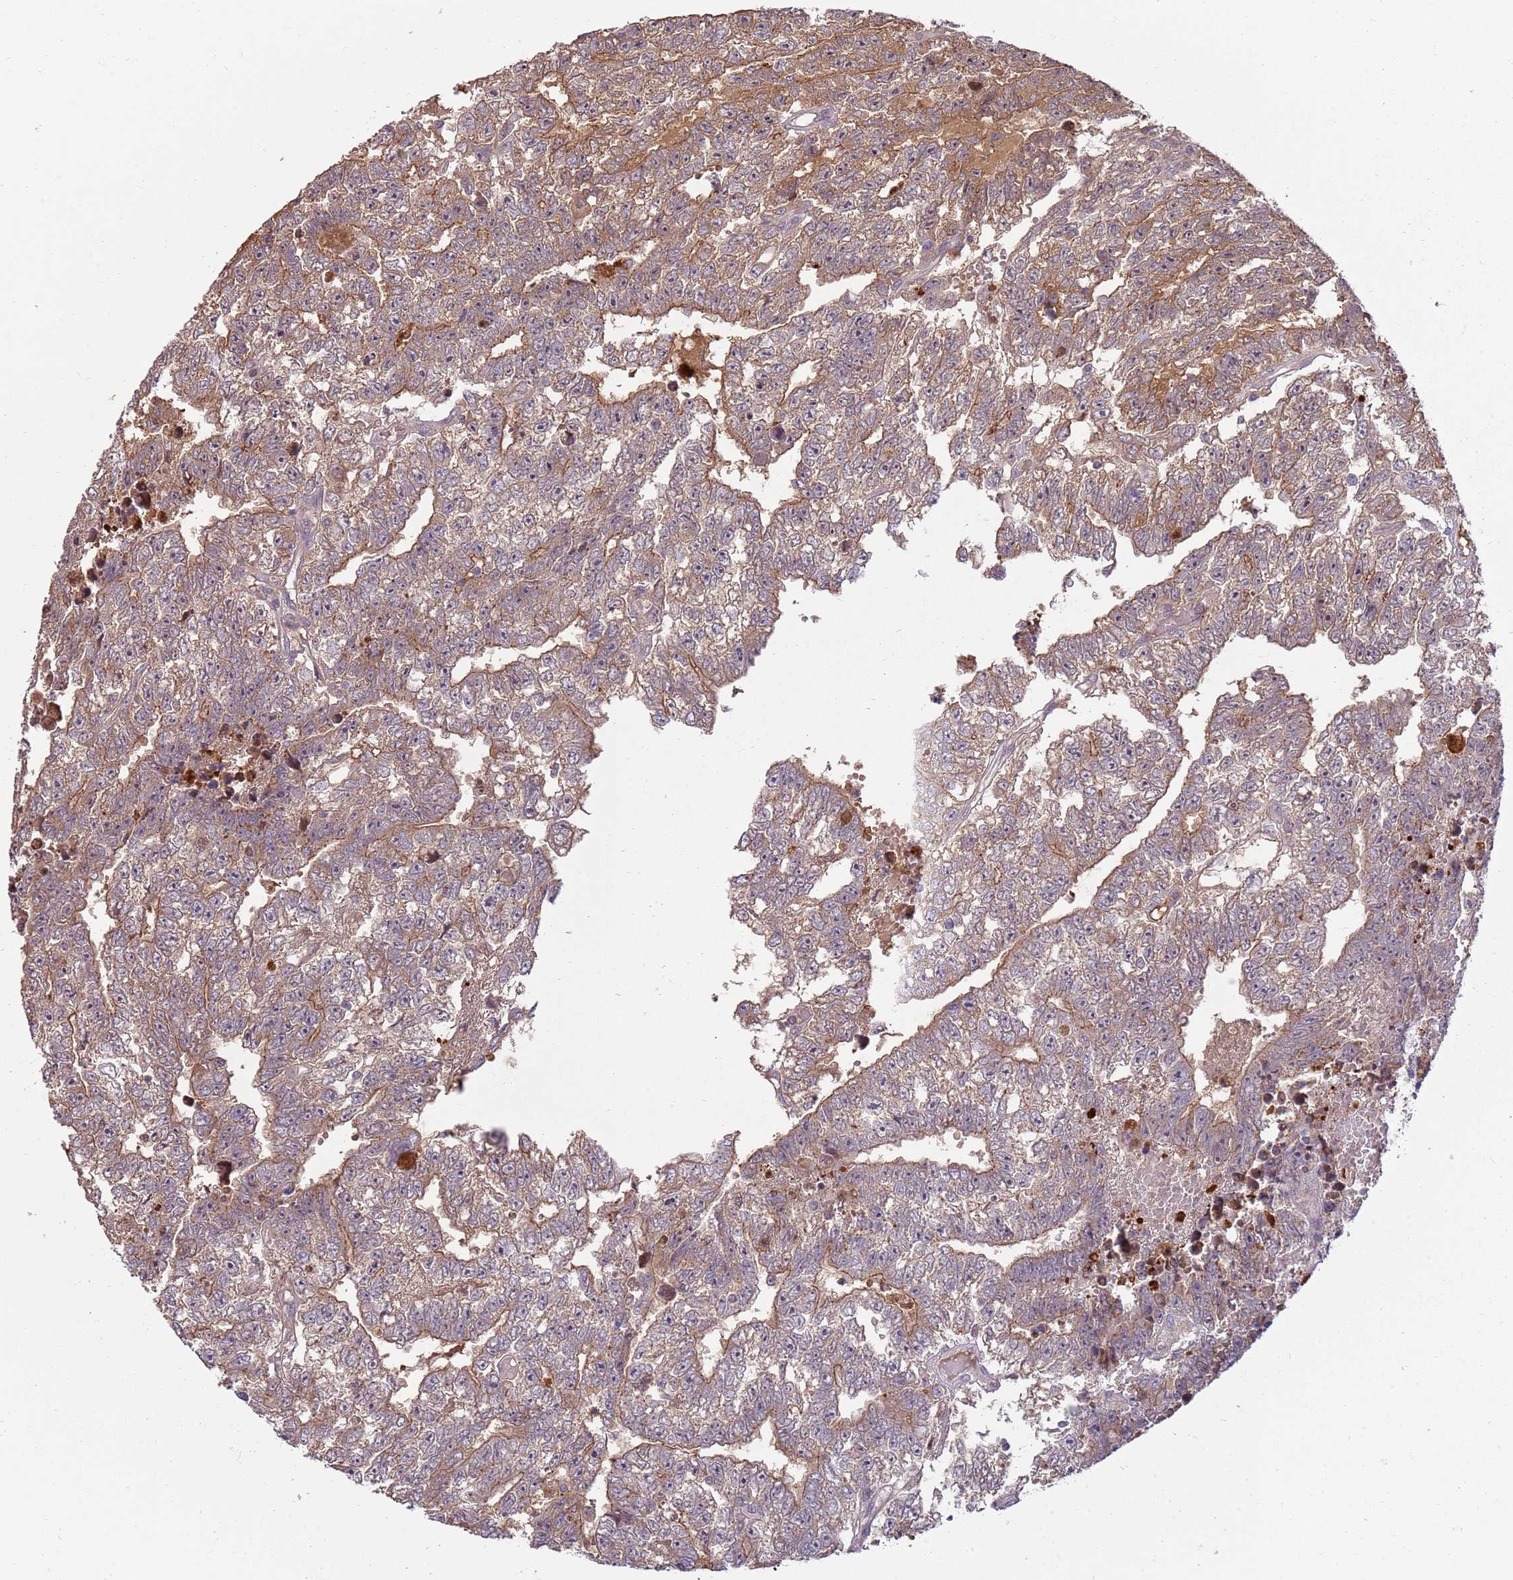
{"staining": {"intensity": "moderate", "quantity": "<25%", "location": "cytoplasmic/membranous,nuclear"}, "tissue": "testis cancer", "cell_type": "Tumor cells", "image_type": "cancer", "snomed": [{"axis": "morphology", "description": "Carcinoma, Embryonal, NOS"}, {"axis": "topography", "description": "Testis"}], "caption": "Testis embryonal carcinoma stained for a protein exhibits moderate cytoplasmic/membranous and nuclear positivity in tumor cells. Immunohistochemistry stains the protein in brown and the nuclei are stained blue.", "gene": "NBPF6", "patient": {"sex": "male", "age": 25}}